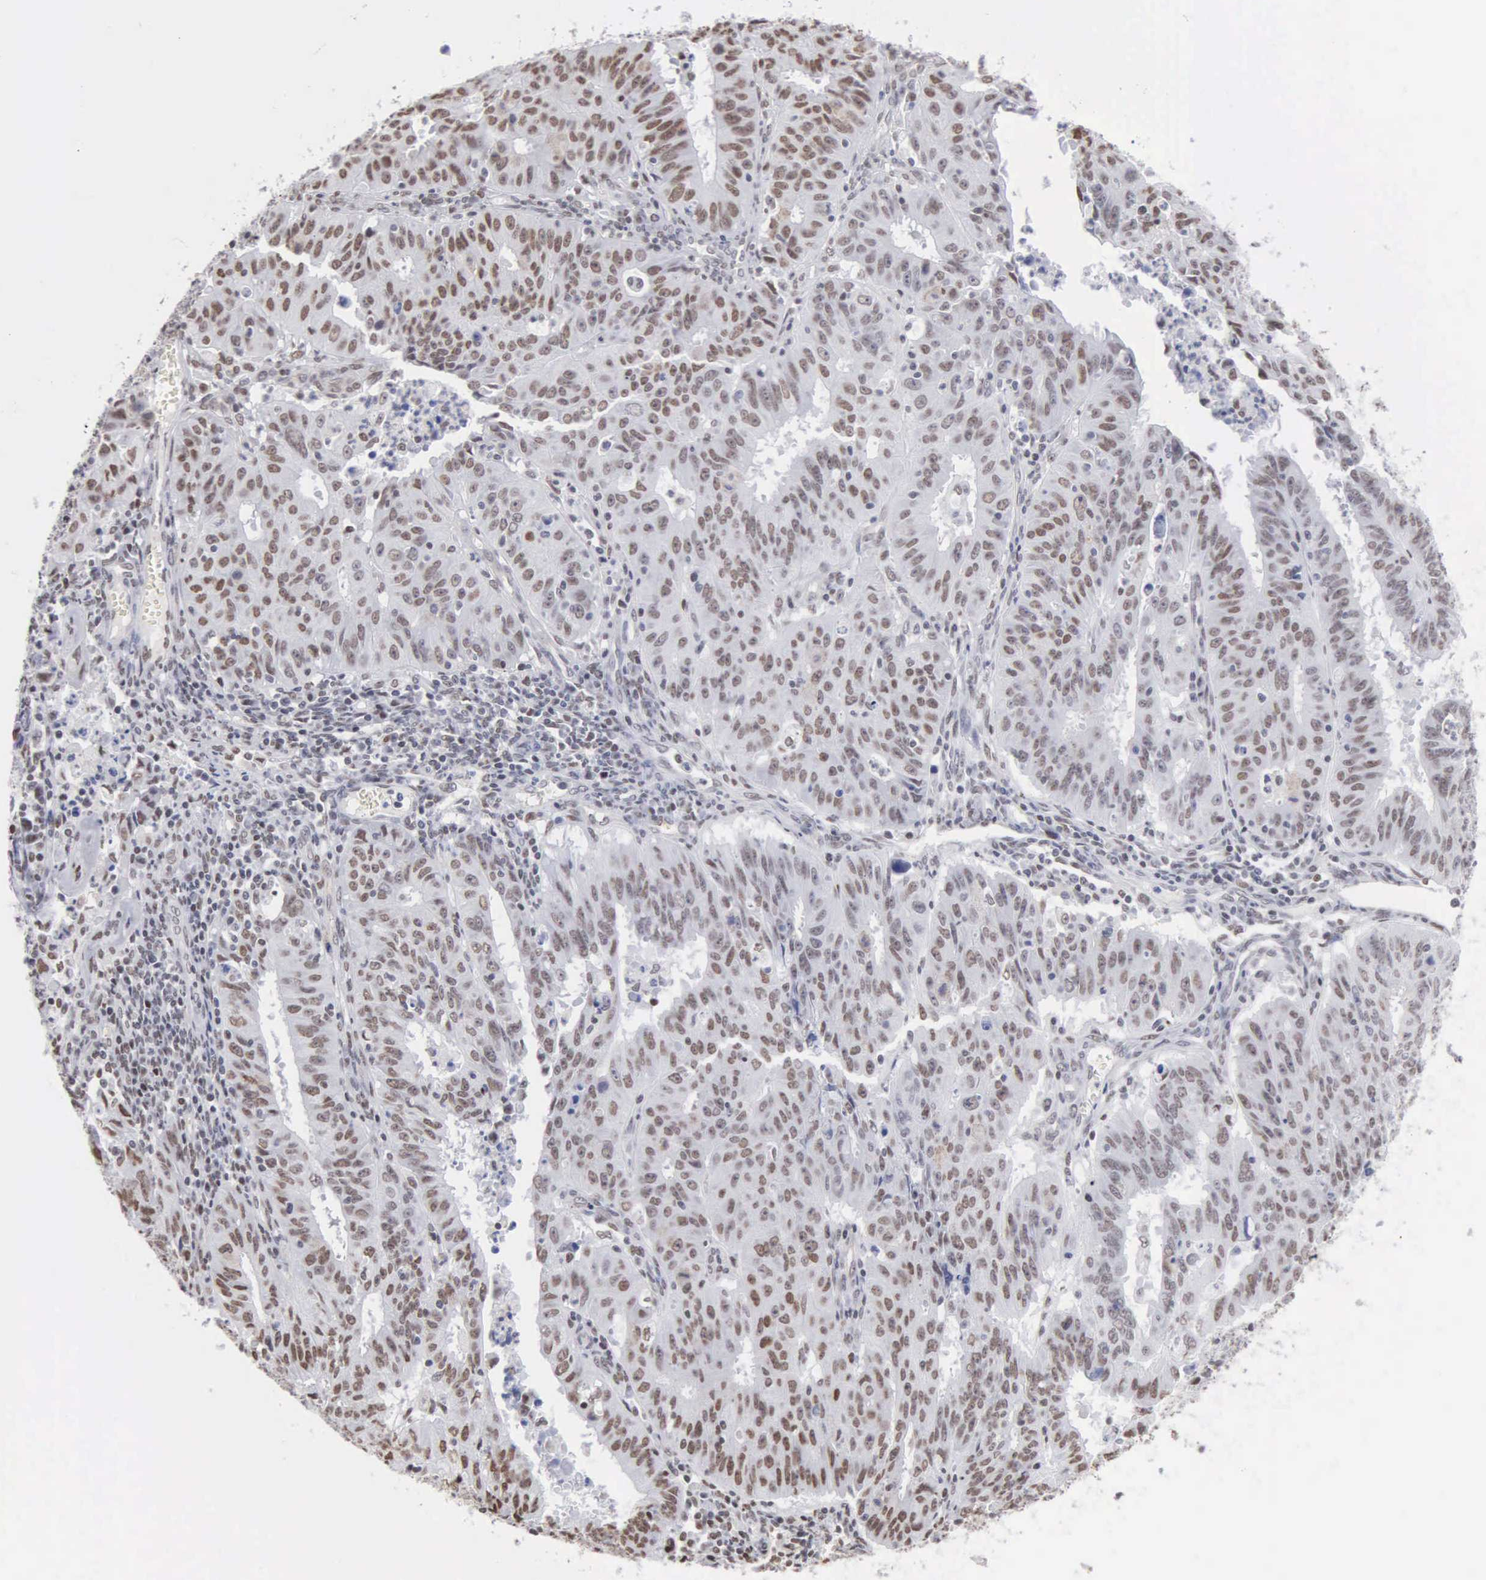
{"staining": {"intensity": "strong", "quantity": ">75%", "location": "nuclear"}, "tissue": "endometrial cancer", "cell_type": "Tumor cells", "image_type": "cancer", "snomed": [{"axis": "morphology", "description": "Adenocarcinoma, NOS"}, {"axis": "topography", "description": "Endometrium"}], "caption": "A brown stain shows strong nuclear staining of a protein in human endometrial cancer tumor cells.", "gene": "CCNG1", "patient": {"sex": "female", "age": 42}}